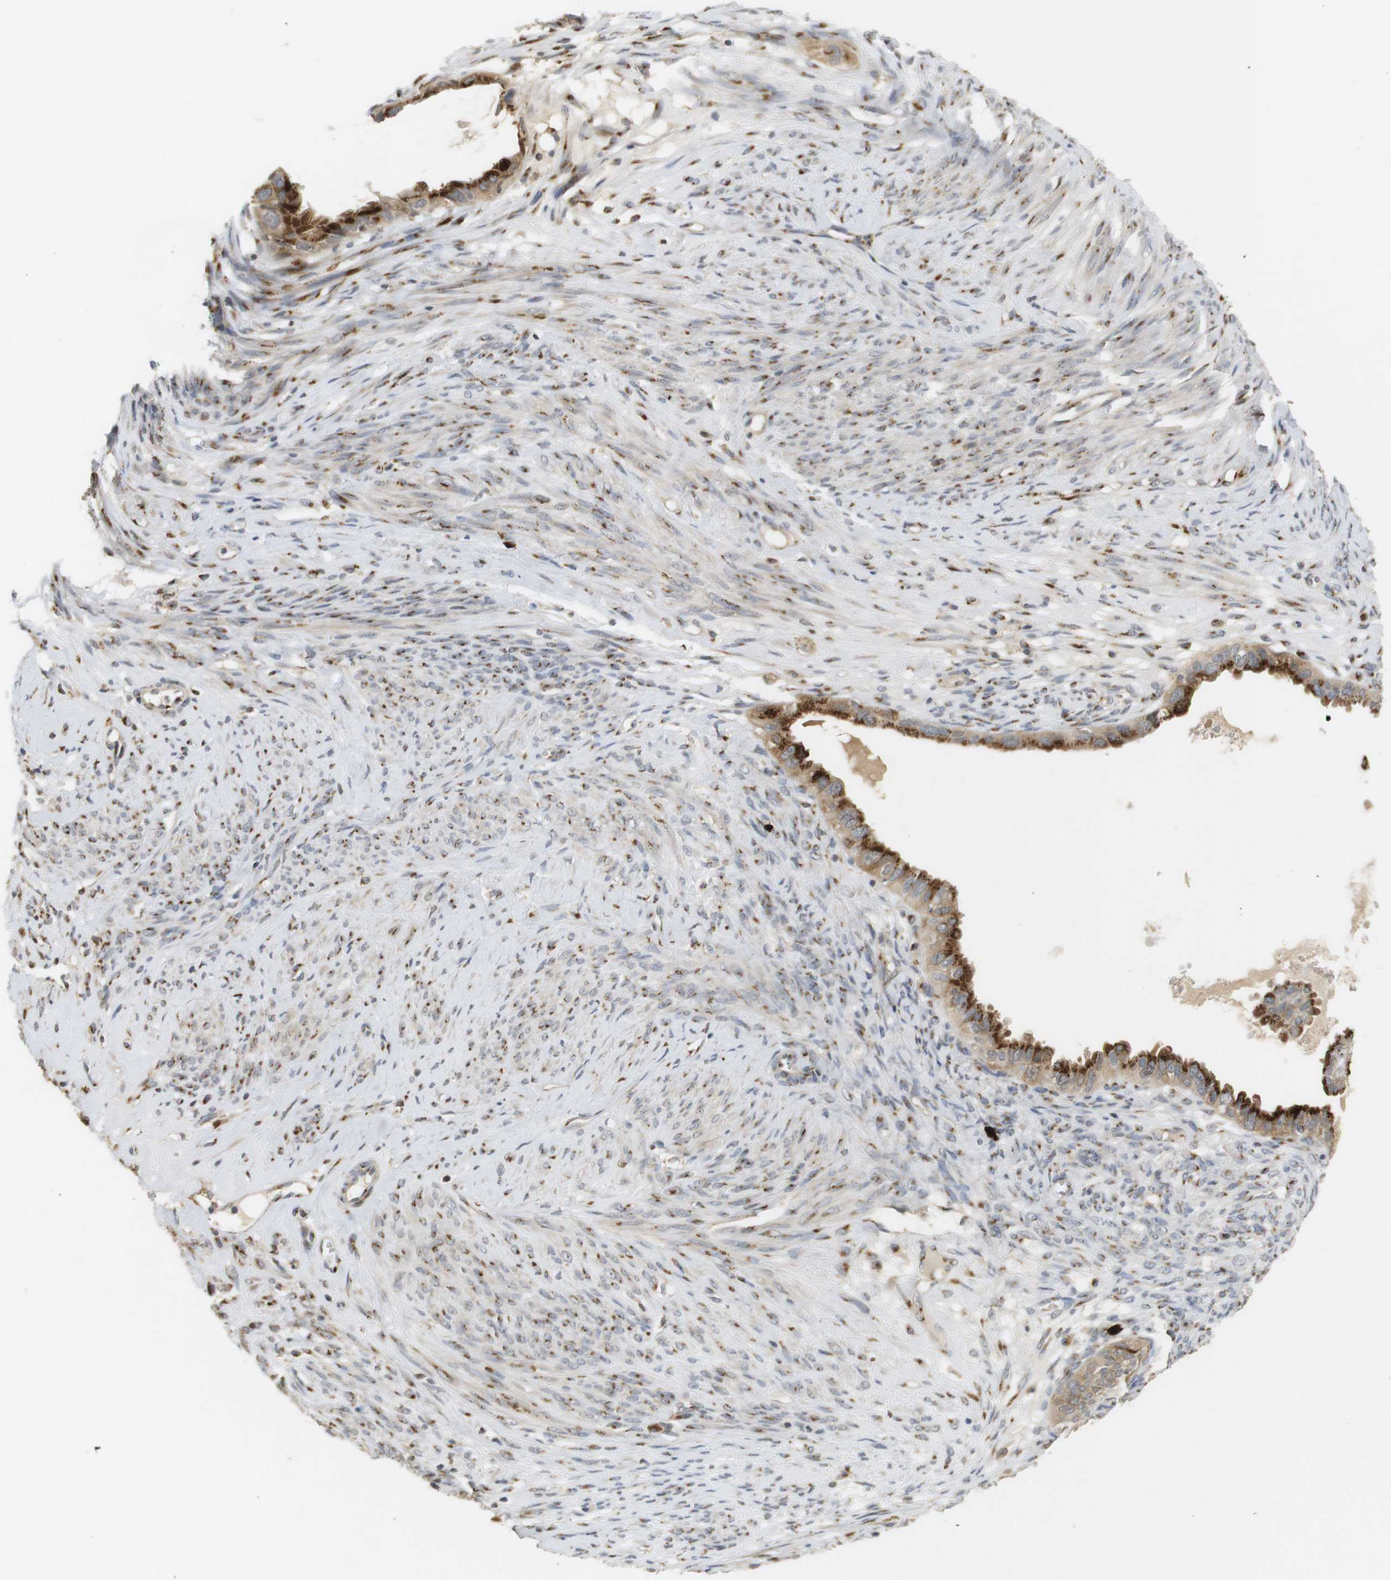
{"staining": {"intensity": "strong", "quantity": ">75%", "location": "cytoplasmic/membranous"}, "tissue": "cervical cancer", "cell_type": "Tumor cells", "image_type": "cancer", "snomed": [{"axis": "morphology", "description": "Normal tissue, NOS"}, {"axis": "morphology", "description": "Adenocarcinoma, NOS"}, {"axis": "topography", "description": "Cervix"}, {"axis": "topography", "description": "Endometrium"}], "caption": "There is high levels of strong cytoplasmic/membranous staining in tumor cells of adenocarcinoma (cervical), as demonstrated by immunohistochemical staining (brown color).", "gene": "ZFPL1", "patient": {"sex": "female", "age": 86}}